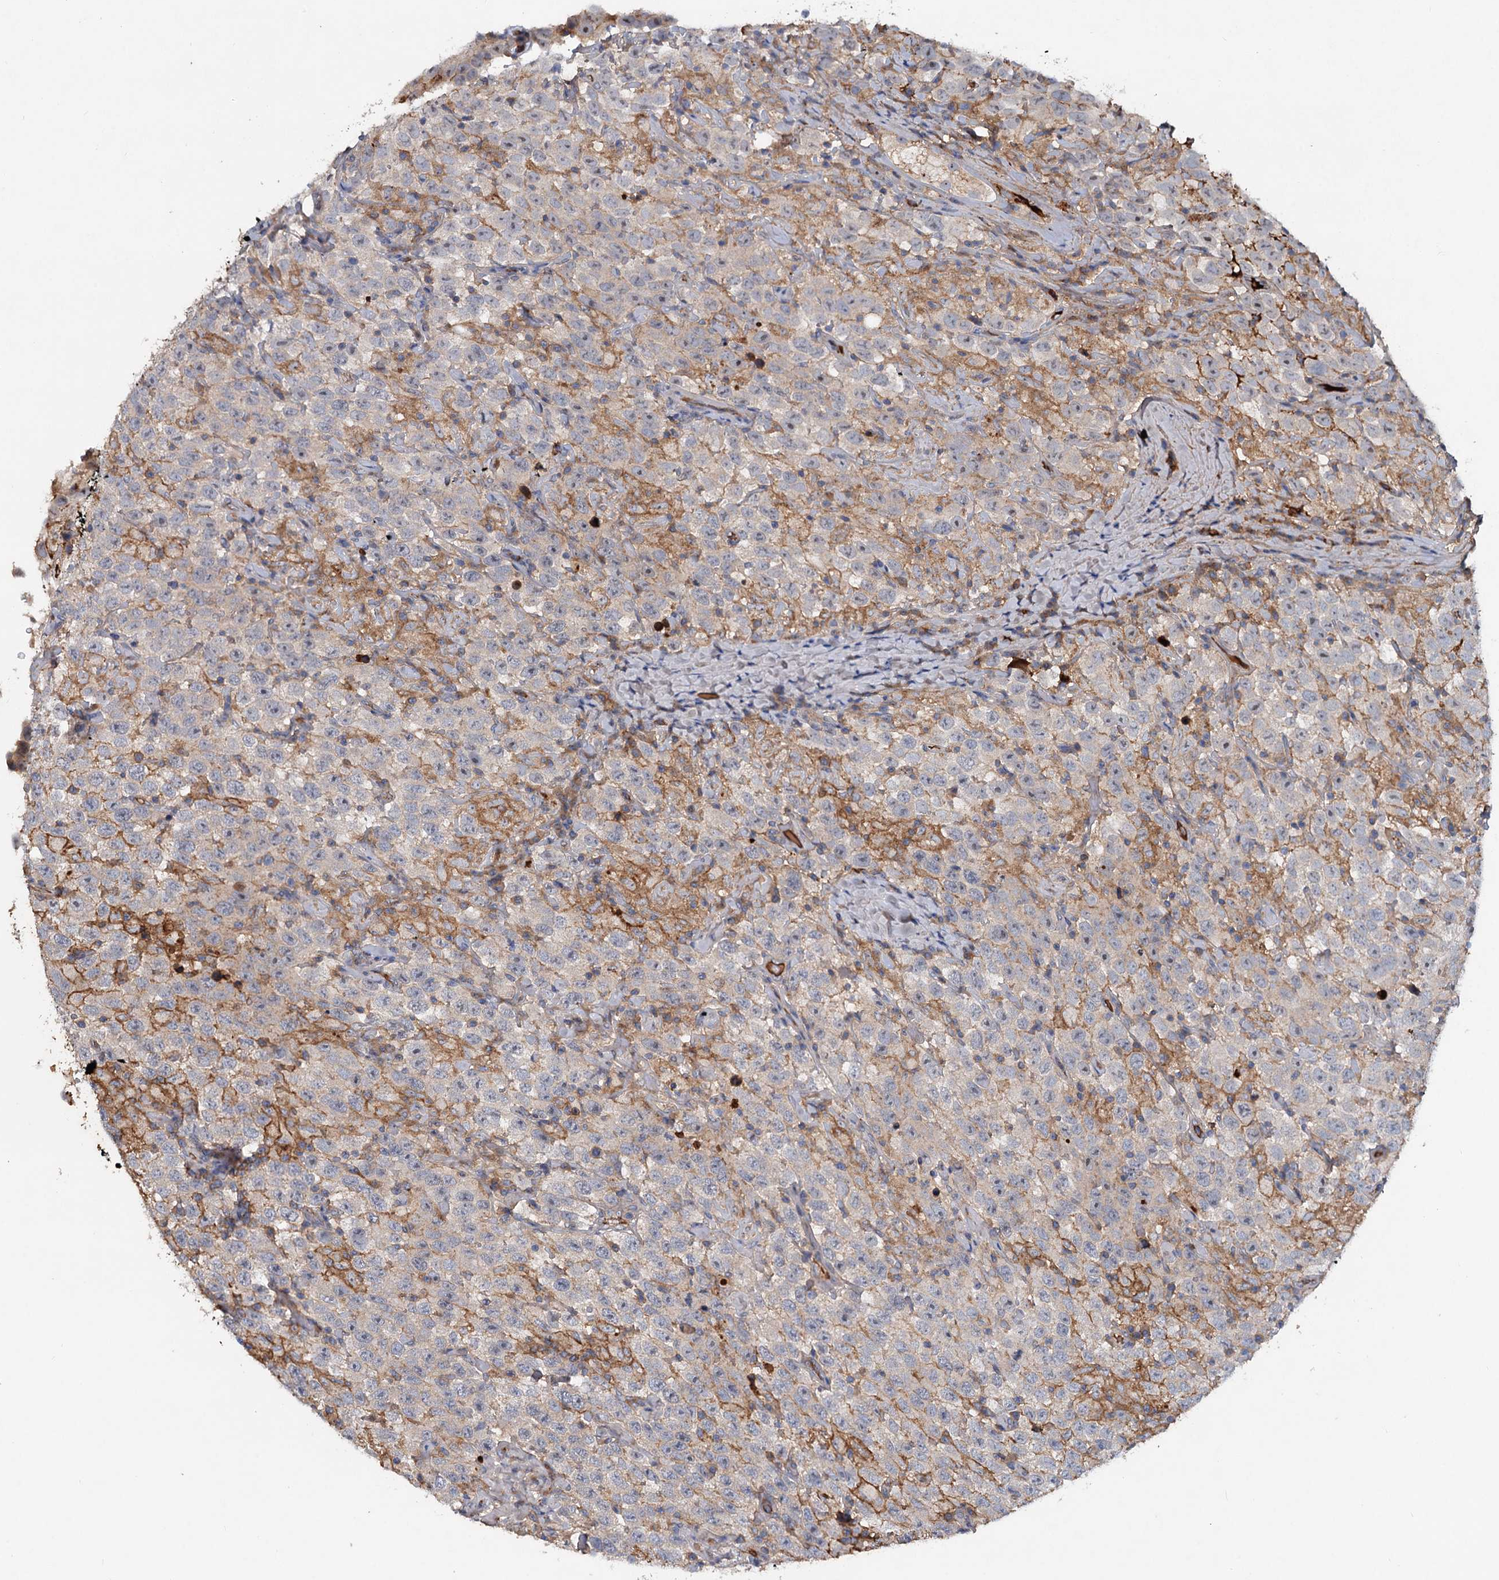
{"staining": {"intensity": "moderate", "quantity": "<25%", "location": "cytoplasmic/membranous"}, "tissue": "testis cancer", "cell_type": "Tumor cells", "image_type": "cancer", "snomed": [{"axis": "morphology", "description": "Seminoma, NOS"}, {"axis": "topography", "description": "Testis"}], "caption": "This histopathology image demonstrates IHC staining of human testis cancer (seminoma), with low moderate cytoplasmic/membranous staining in about <25% of tumor cells.", "gene": "CHRD", "patient": {"sex": "male", "age": 41}}